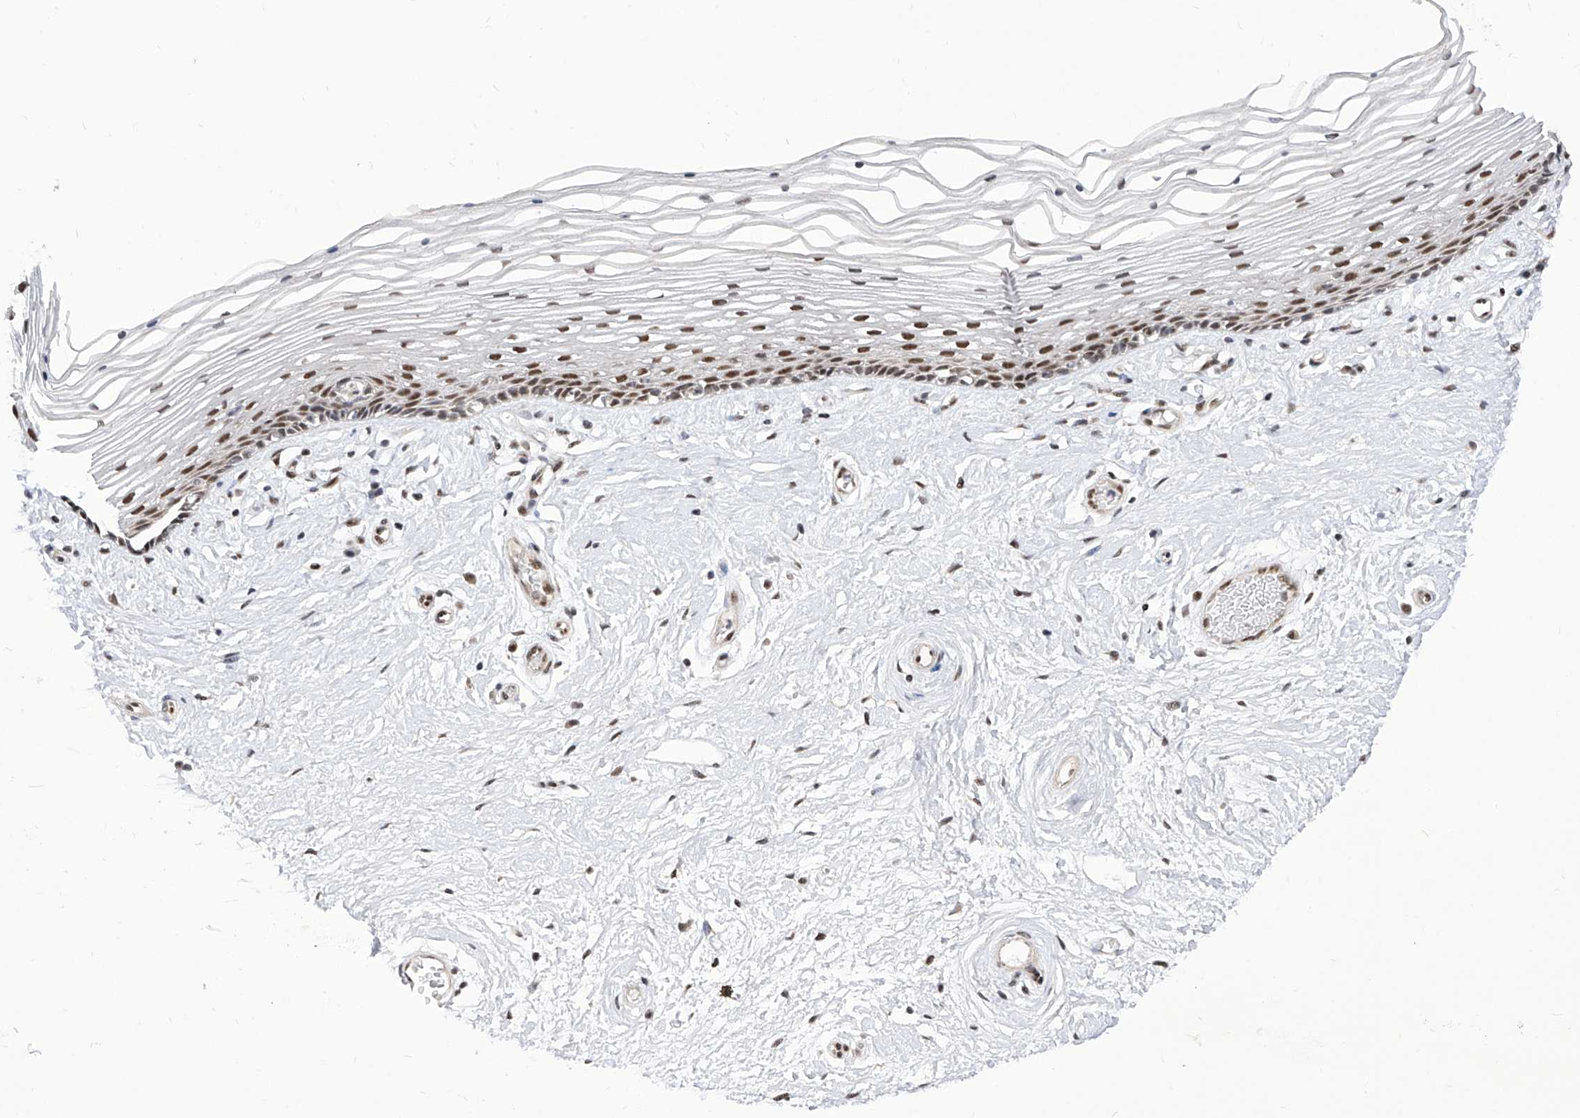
{"staining": {"intensity": "moderate", "quantity": "25%-75%", "location": "nuclear"}, "tissue": "vagina", "cell_type": "Squamous epithelial cells", "image_type": "normal", "snomed": [{"axis": "morphology", "description": "Normal tissue, NOS"}, {"axis": "topography", "description": "Vagina"}], "caption": "The image displays staining of normal vagina, revealing moderate nuclear protein positivity (brown color) within squamous epithelial cells.", "gene": "RAD54L", "patient": {"sex": "female", "age": 46}}